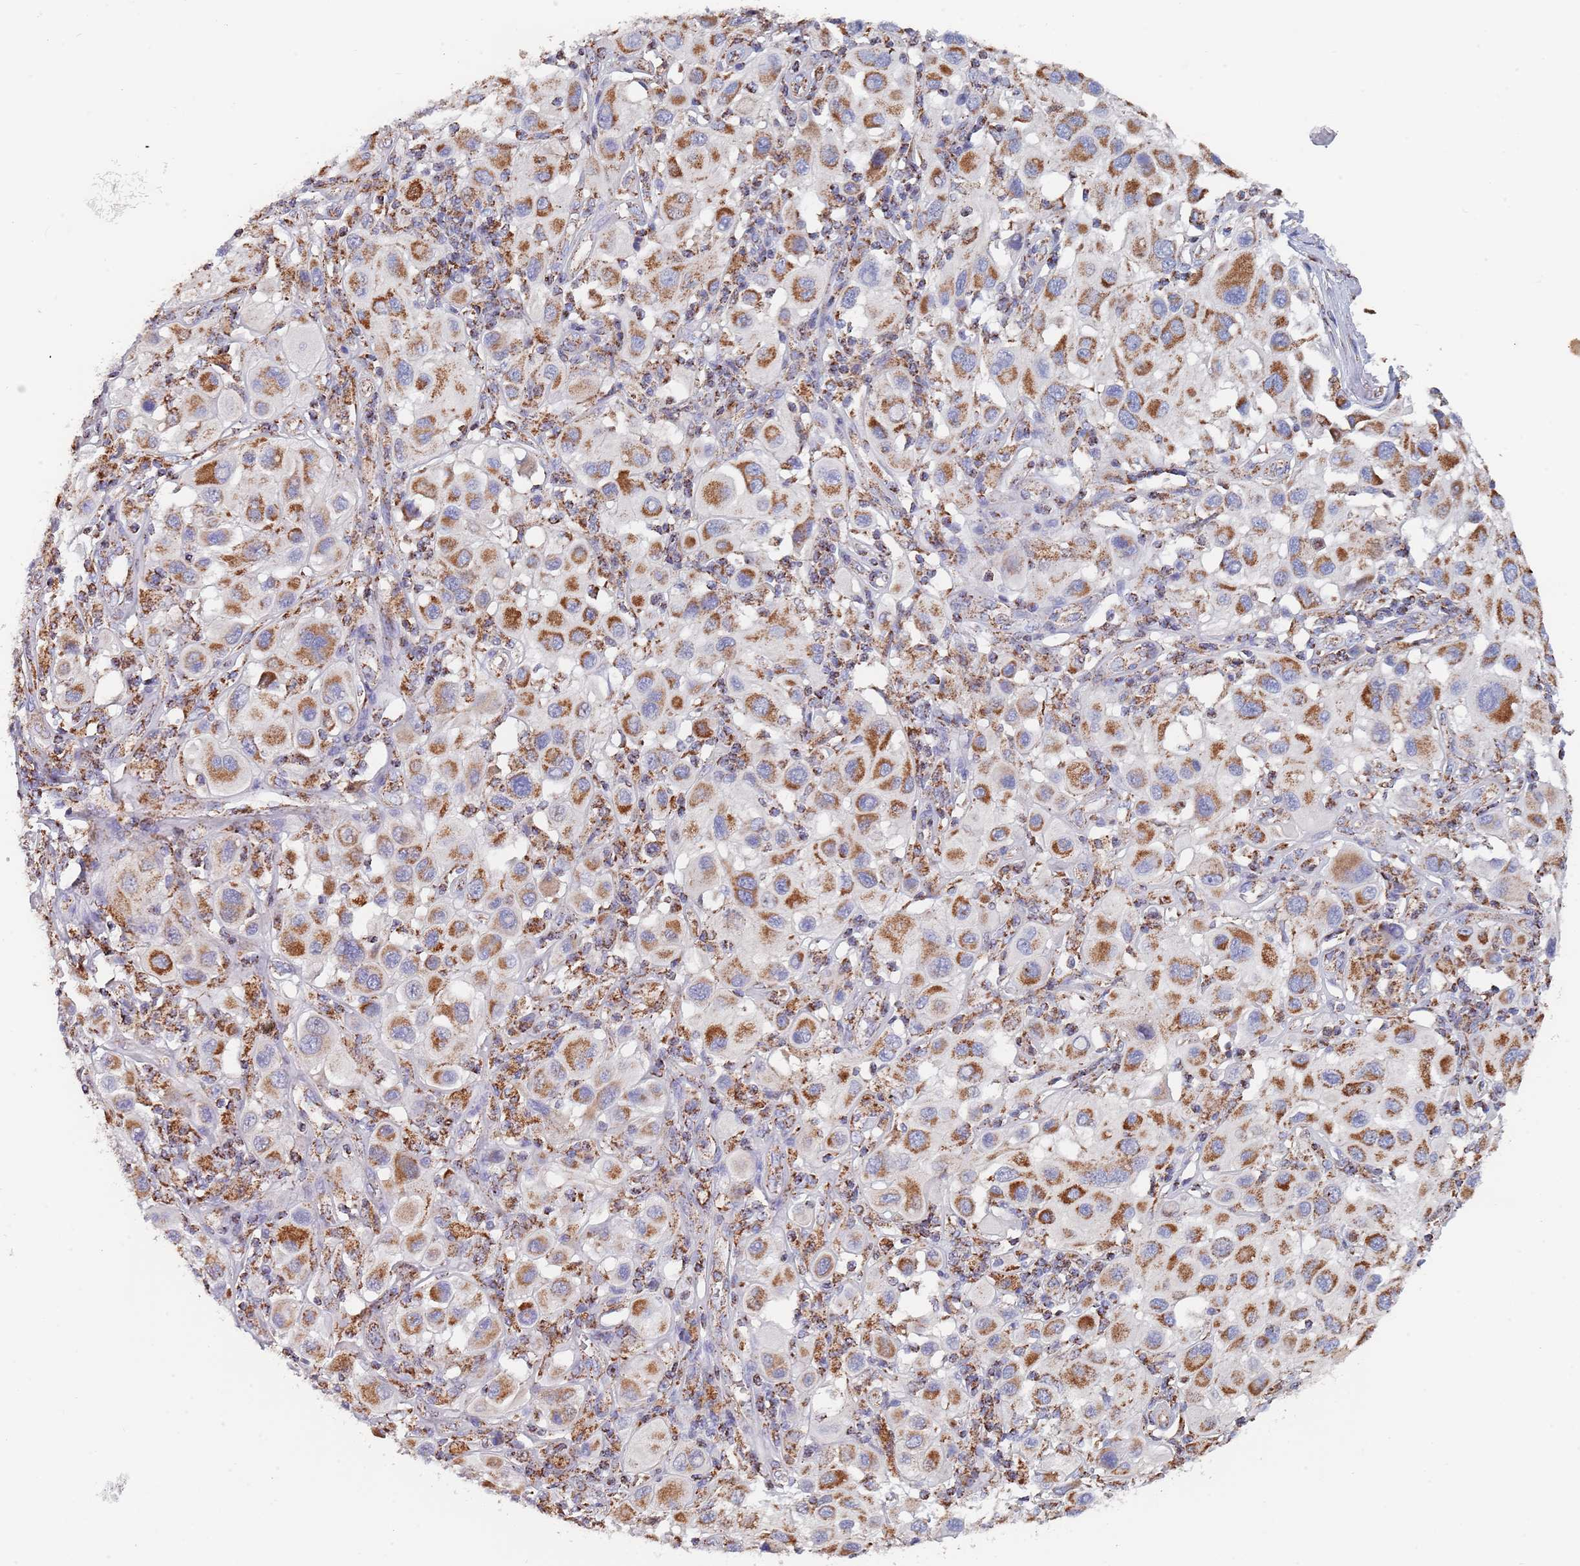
{"staining": {"intensity": "strong", "quantity": ">75%", "location": "cytoplasmic/membranous"}, "tissue": "melanoma", "cell_type": "Tumor cells", "image_type": "cancer", "snomed": [{"axis": "morphology", "description": "Malignant melanoma, Metastatic site"}, {"axis": "topography", "description": "Skin"}], "caption": "Tumor cells exhibit high levels of strong cytoplasmic/membranous expression in about >75% of cells in melanoma.", "gene": "PGP", "patient": {"sex": "male", "age": 41}}